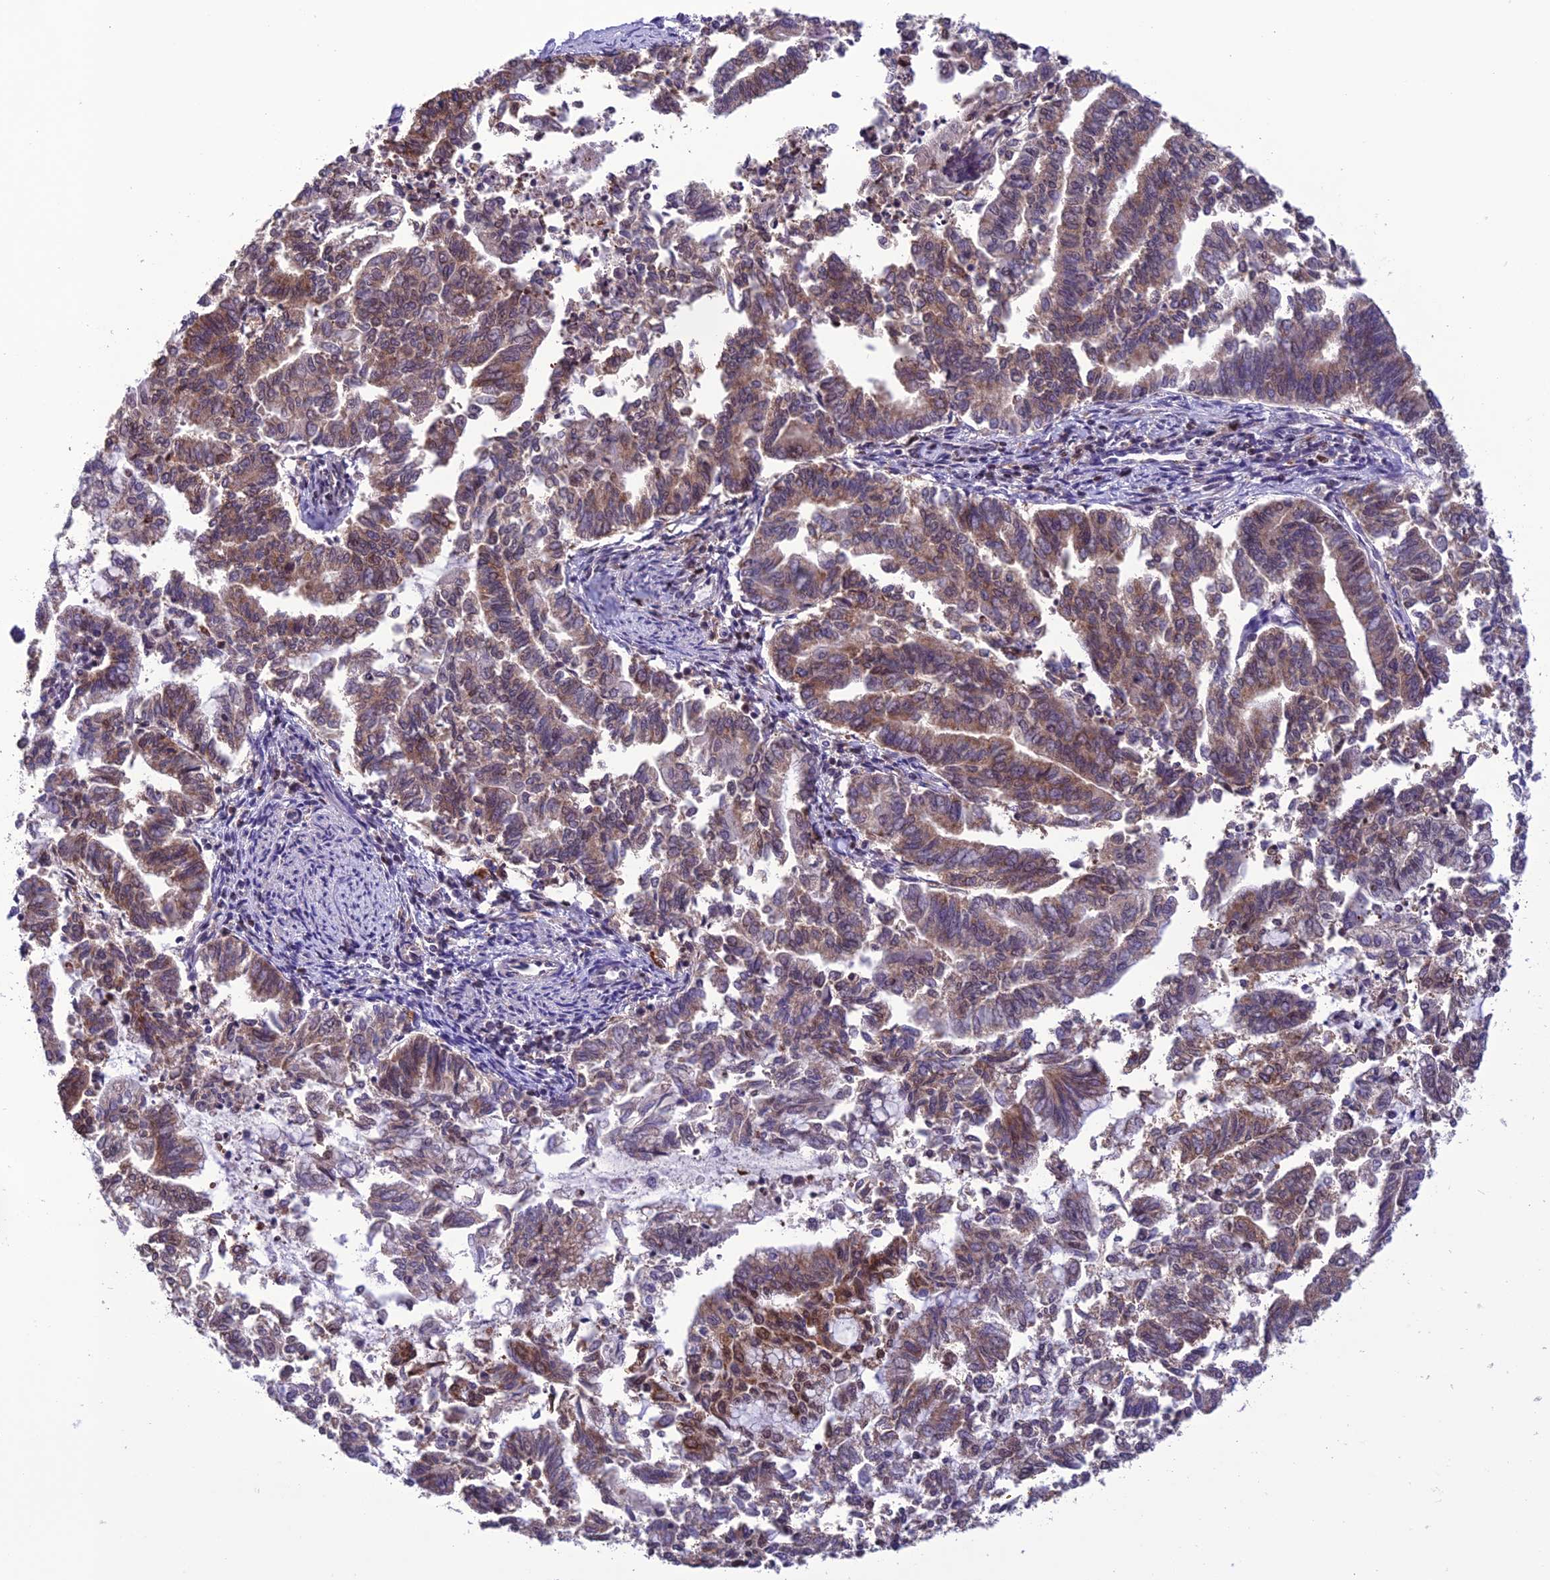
{"staining": {"intensity": "moderate", "quantity": ">75%", "location": "cytoplasmic/membranous,nuclear"}, "tissue": "endometrial cancer", "cell_type": "Tumor cells", "image_type": "cancer", "snomed": [{"axis": "morphology", "description": "Adenocarcinoma, NOS"}, {"axis": "topography", "description": "Endometrium"}], "caption": "Immunohistochemical staining of human endometrial adenocarcinoma exhibits moderate cytoplasmic/membranous and nuclear protein expression in about >75% of tumor cells. (Brightfield microscopy of DAB IHC at high magnification).", "gene": "MIS12", "patient": {"sex": "female", "age": 79}}